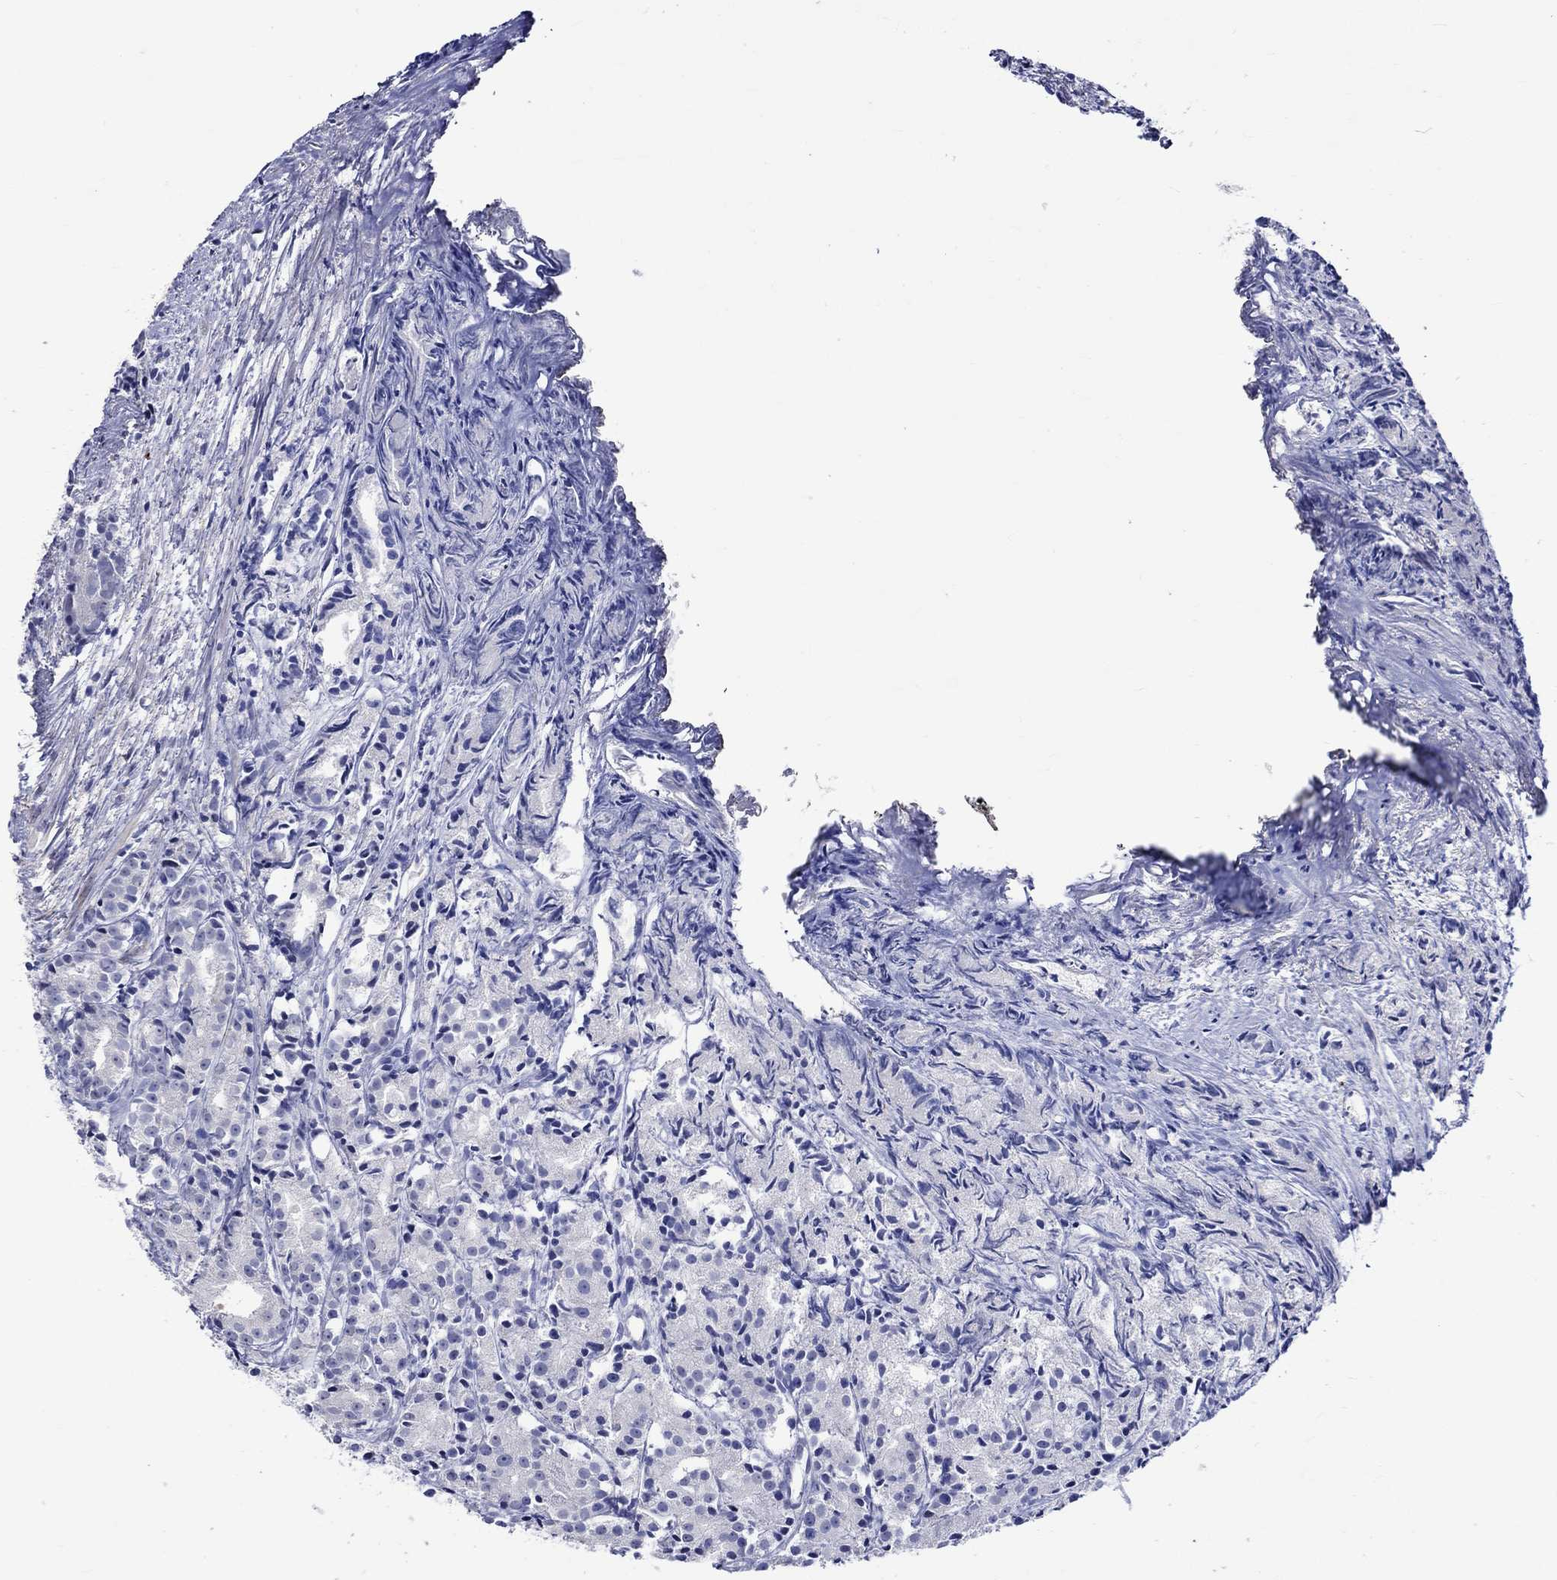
{"staining": {"intensity": "negative", "quantity": "none", "location": "none"}, "tissue": "prostate cancer", "cell_type": "Tumor cells", "image_type": "cancer", "snomed": [{"axis": "morphology", "description": "Adenocarcinoma, Medium grade"}, {"axis": "topography", "description": "Prostate"}], "caption": "Immunohistochemistry of human prostate medium-grade adenocarcinoma shows no positivity in tumor cells. Brightfield microscopy of IHC stained with DAB (brown) and hematoxylin (blue), captured at high magnification.", "gene": "CRYAB", "patient": {"sex": "male", "age": 74}}